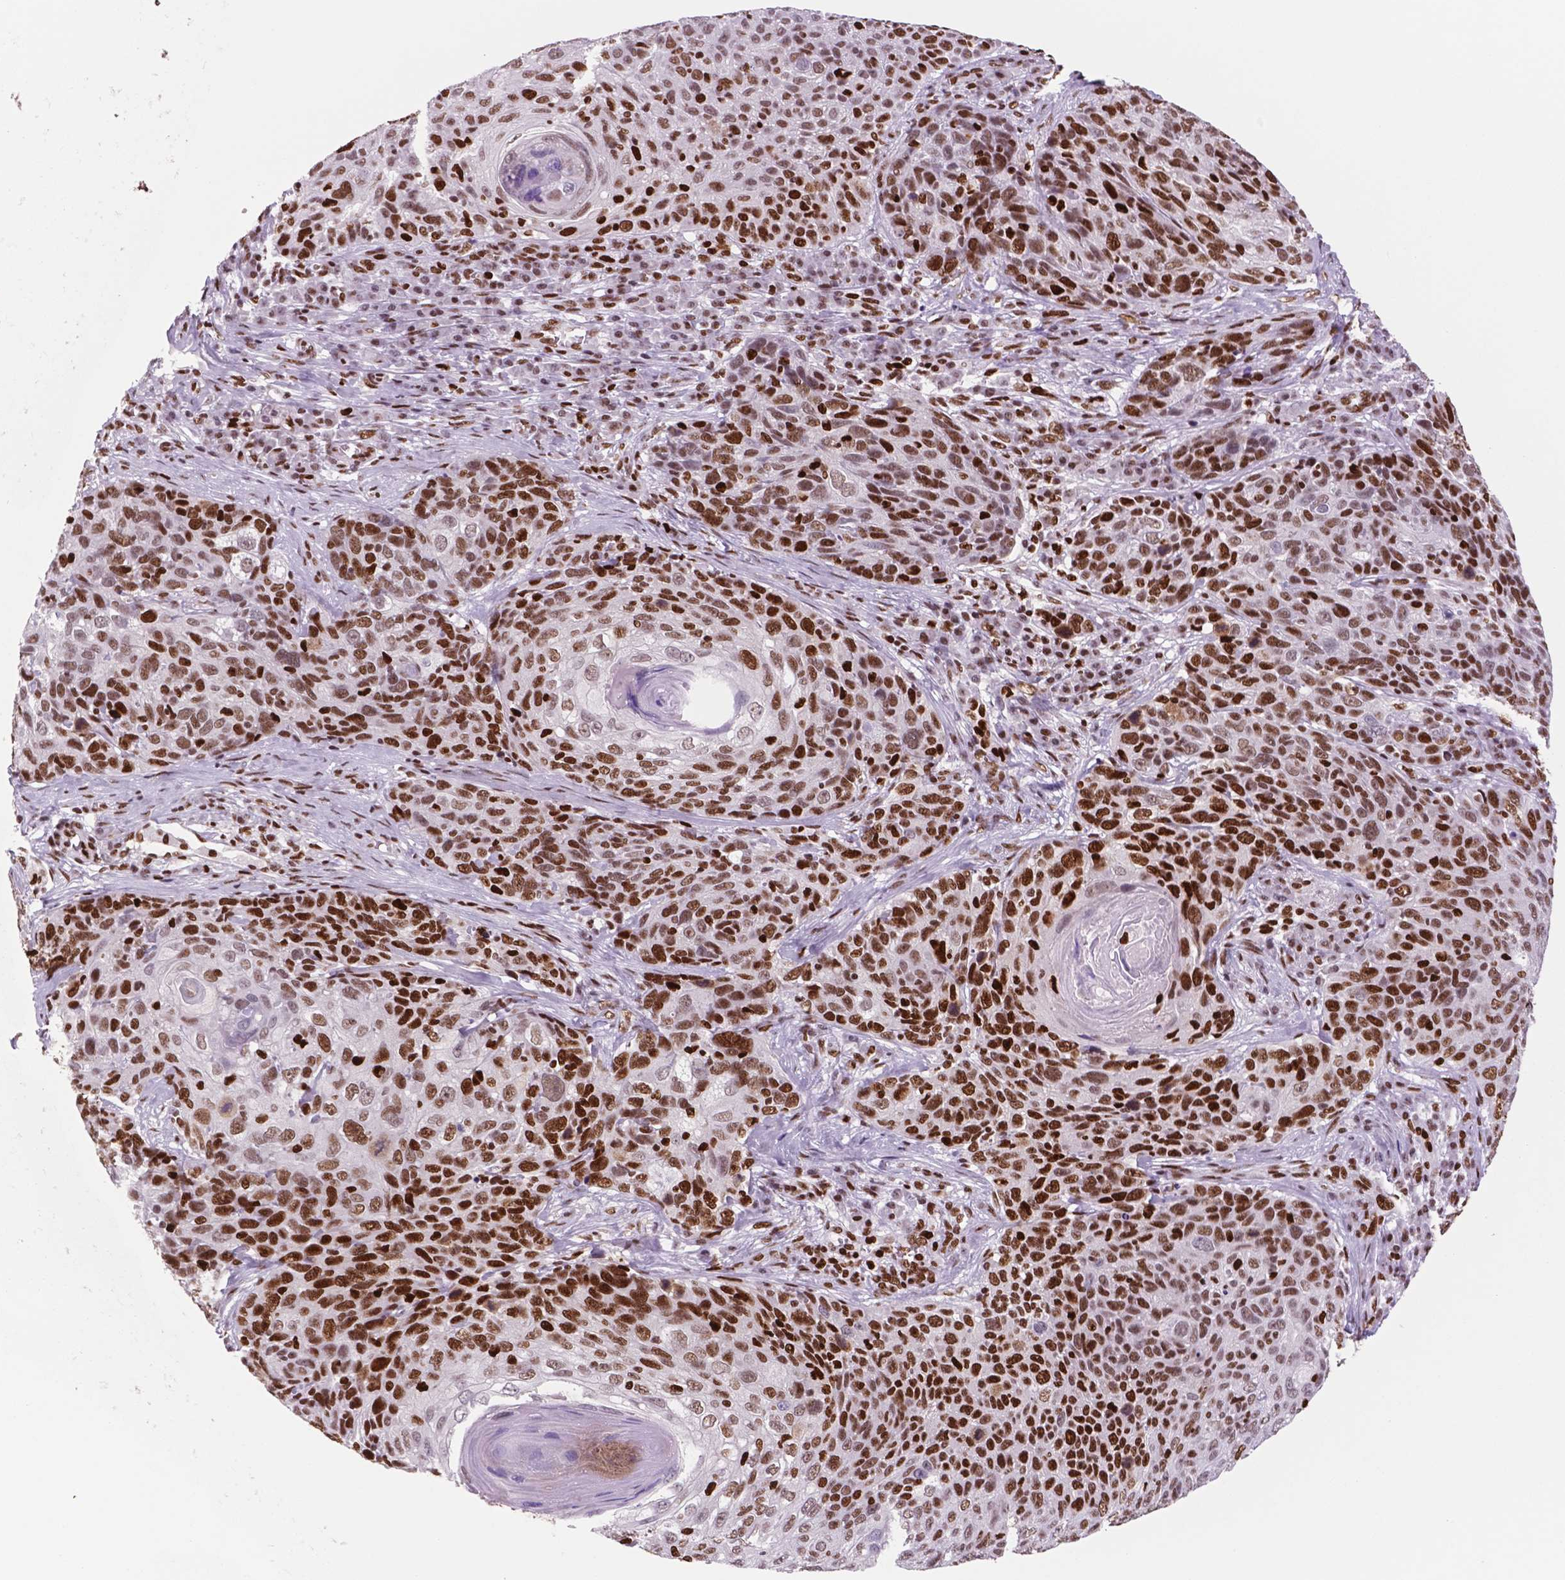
{"staining": {"intensity": "strong", "quantity": ">75%", "location": "nuclear"}, "tissue": "skin cancer", "cell_type": "Tumor cells", "image_type": "cancer", "snomed": [{"axis": "morphology", "description": "Squamous cell carcinoma, NOS"}, {"axis": "topography", "description": "Skin"}], "caption": "Tumor cells show high levels of strong nuclear expression in approximately >75% of cells in skin cancer (squamous cell carcinoma).", "gene": "MSH6", "patient": {"sex": "male", "age": 92}}